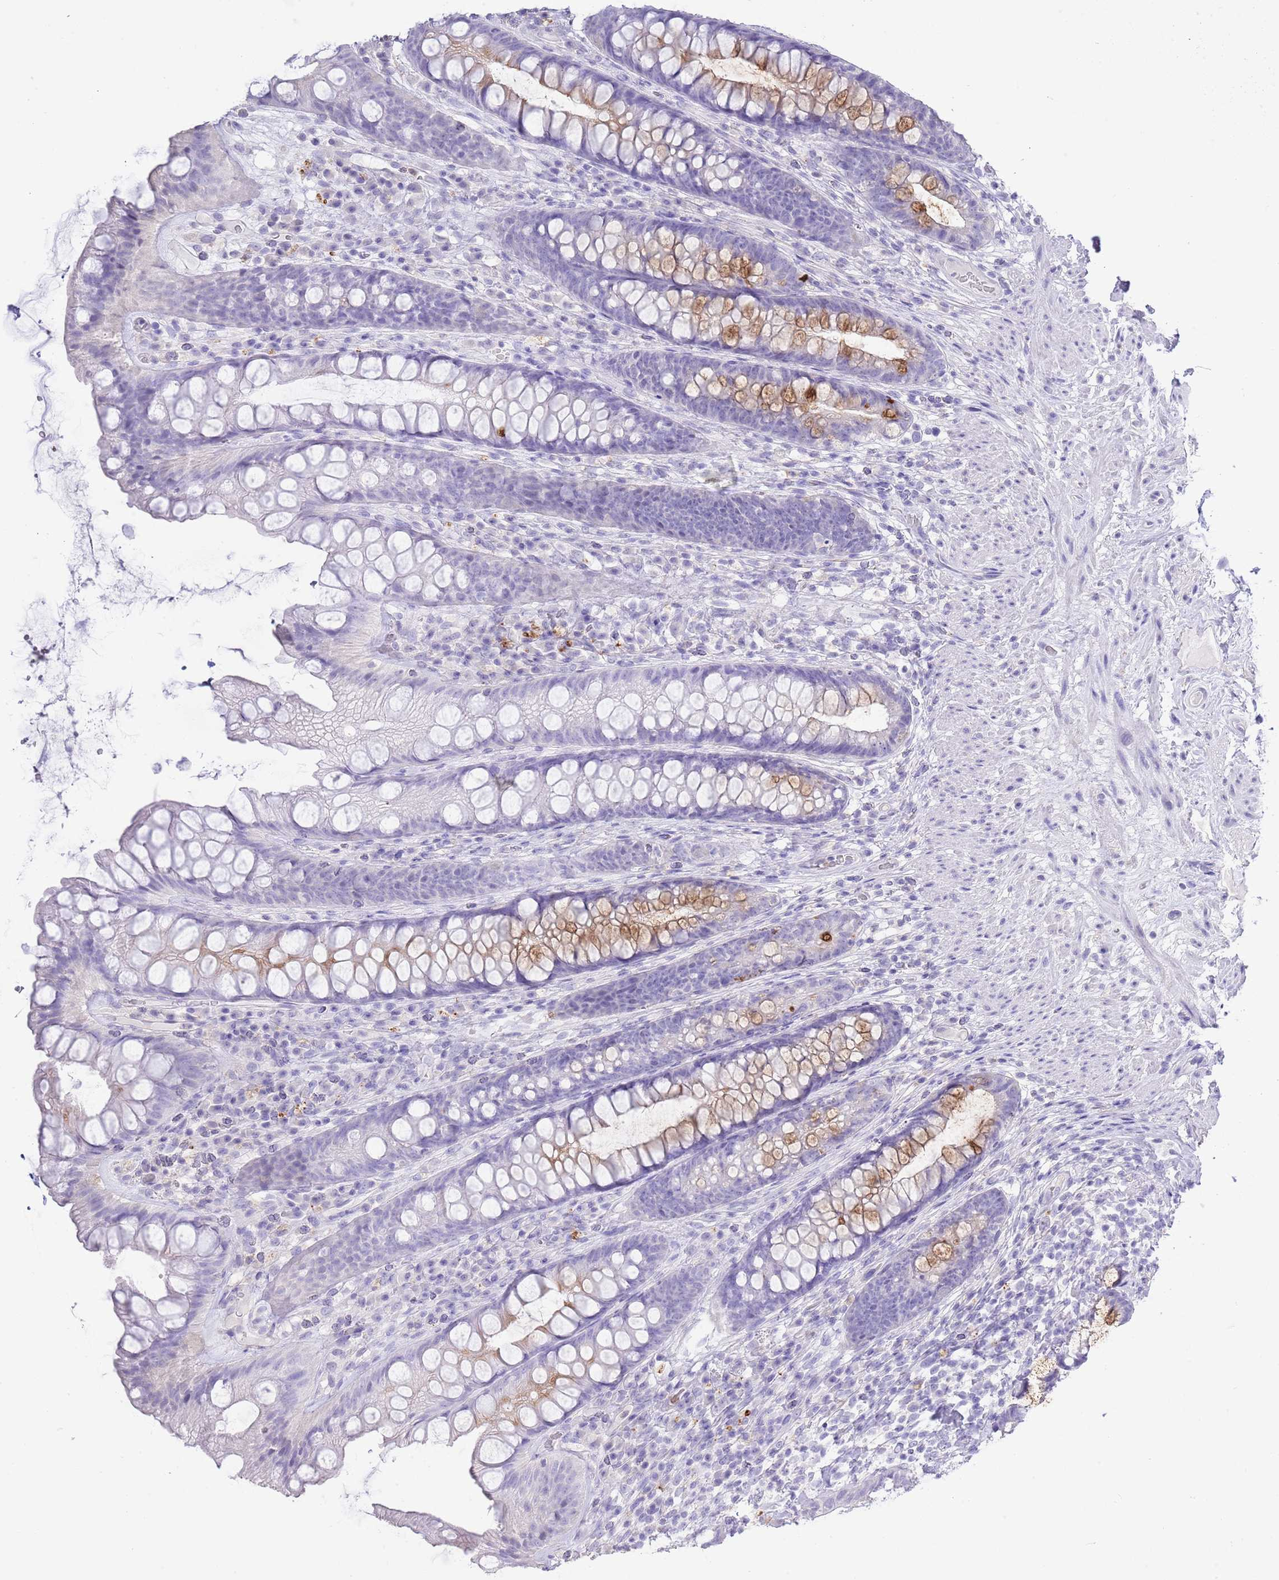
{"staining": {"intensity": "moderate", "quantity": "<25%", "location": "cytoplasmic/membranous"}, "tissue": "rectum", "cell_type": "Glandular cells", "image_type": "normal", "snomed": [{"axis": "morphology", "description": "Normal tissue, NOS"}, {"axis": "topography", "description": "Rectum"}], "caption": "High-magnification brightfield microscopy of benign rectum stained with DAB (brown) and counterstained with hematoxylin (blue). glandular cells exhibit moderate cytoplasmic/membranous staining is seen in about<25% of cells.", "gene": "OR2Z1", "patient": {"sex": "male", "age": 74}}